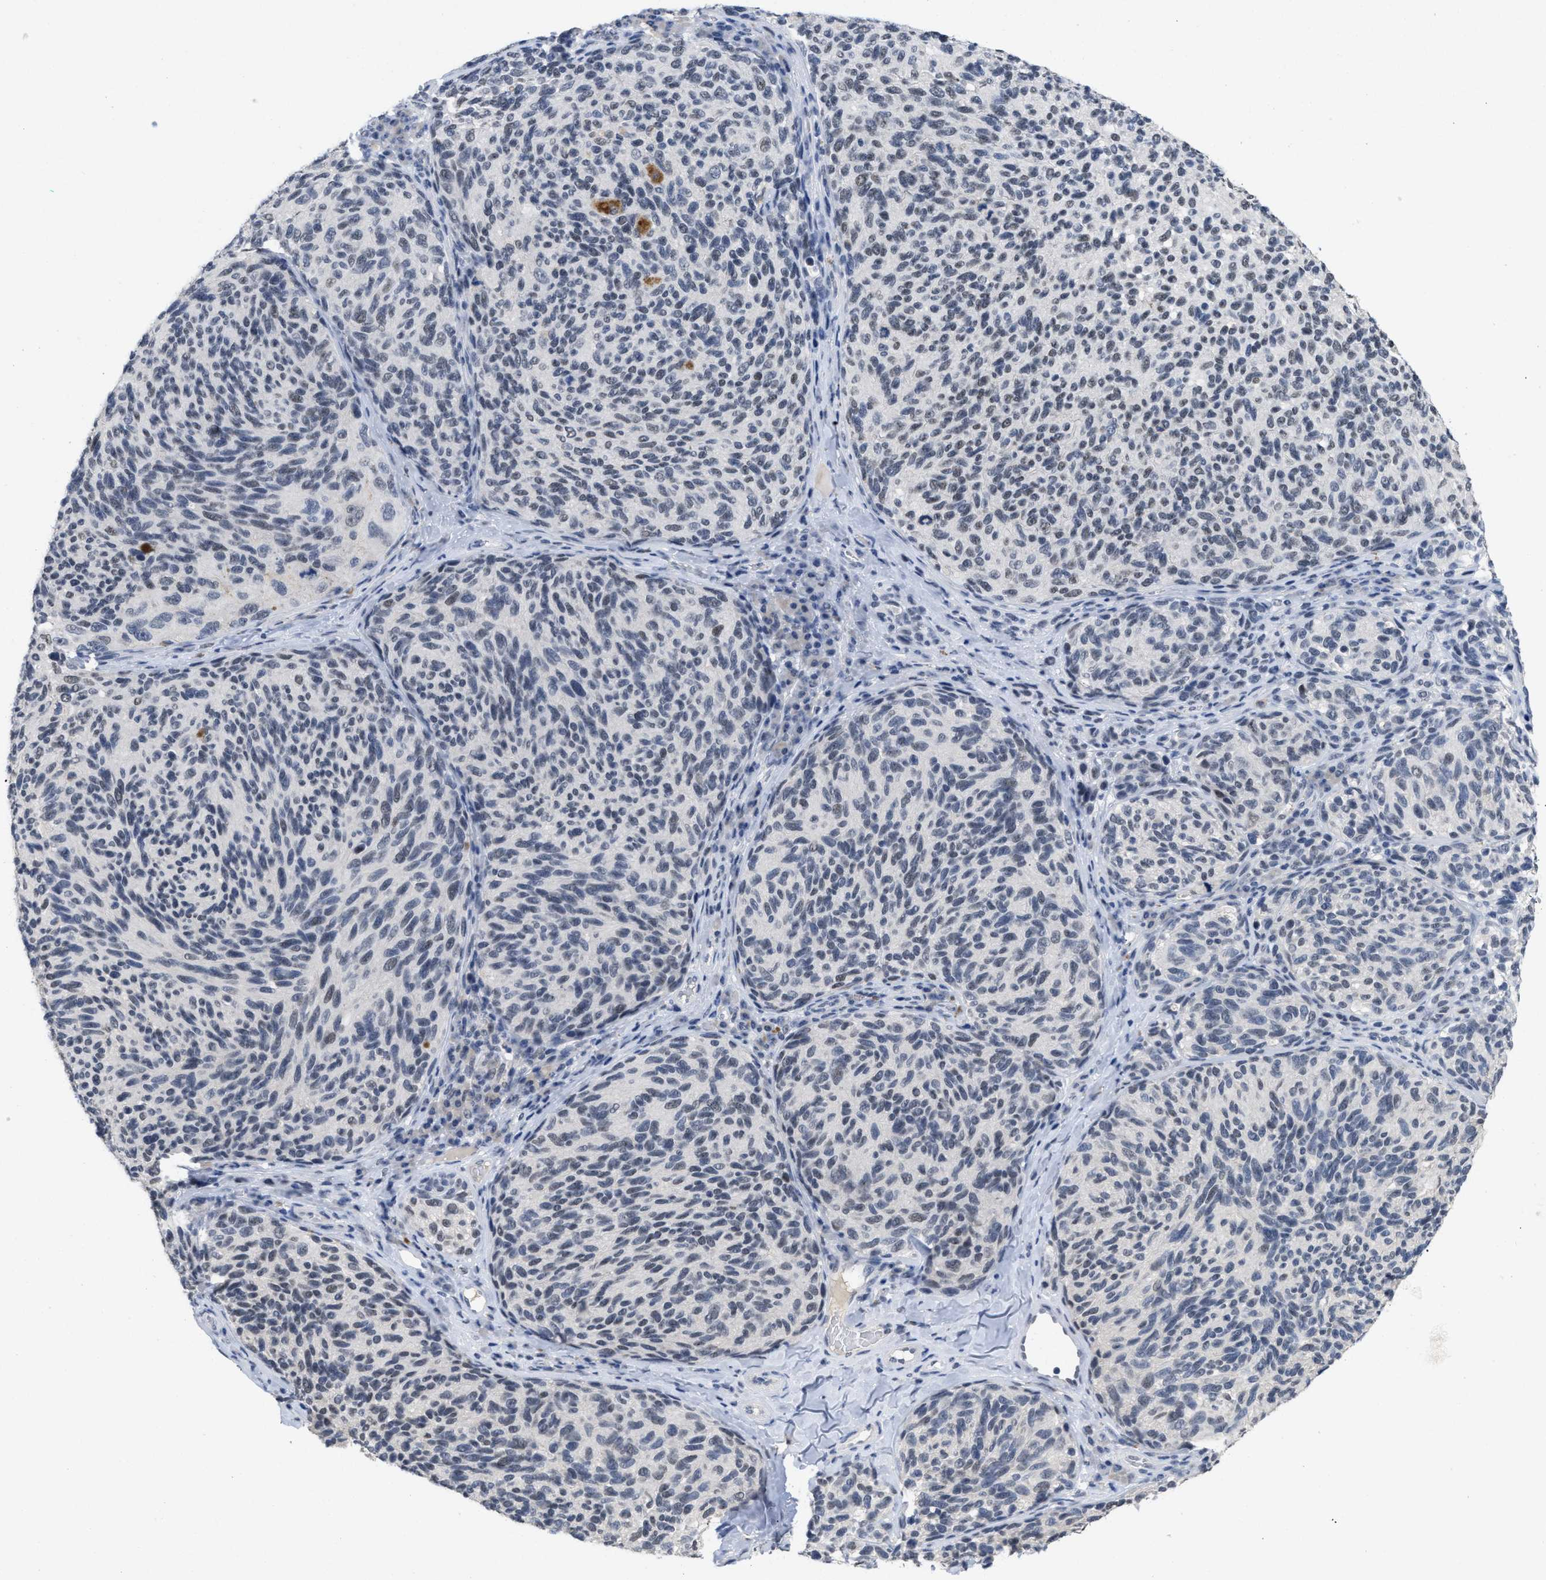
{"staining": {"intensity": "weak", "quantity": "25%-75%", "location": "nuclear"}, "tissue": "melanoma", "cell_type": "Tumor cells", "image_type": "cancer", "snomed": [{"axis": "morphology", "description": "Malignant melanoma, NOS"}, {"axis": "topography", "description": "Skin"}], "caption": "IHC histopathology image of human melanoma stained for a protein (brown), which exhibits low levels of weak nuclear expression in about 25%-75% of tumor cells.", "gene": "GGNBP2", "patient": {"sex": "female", "age": 73}}